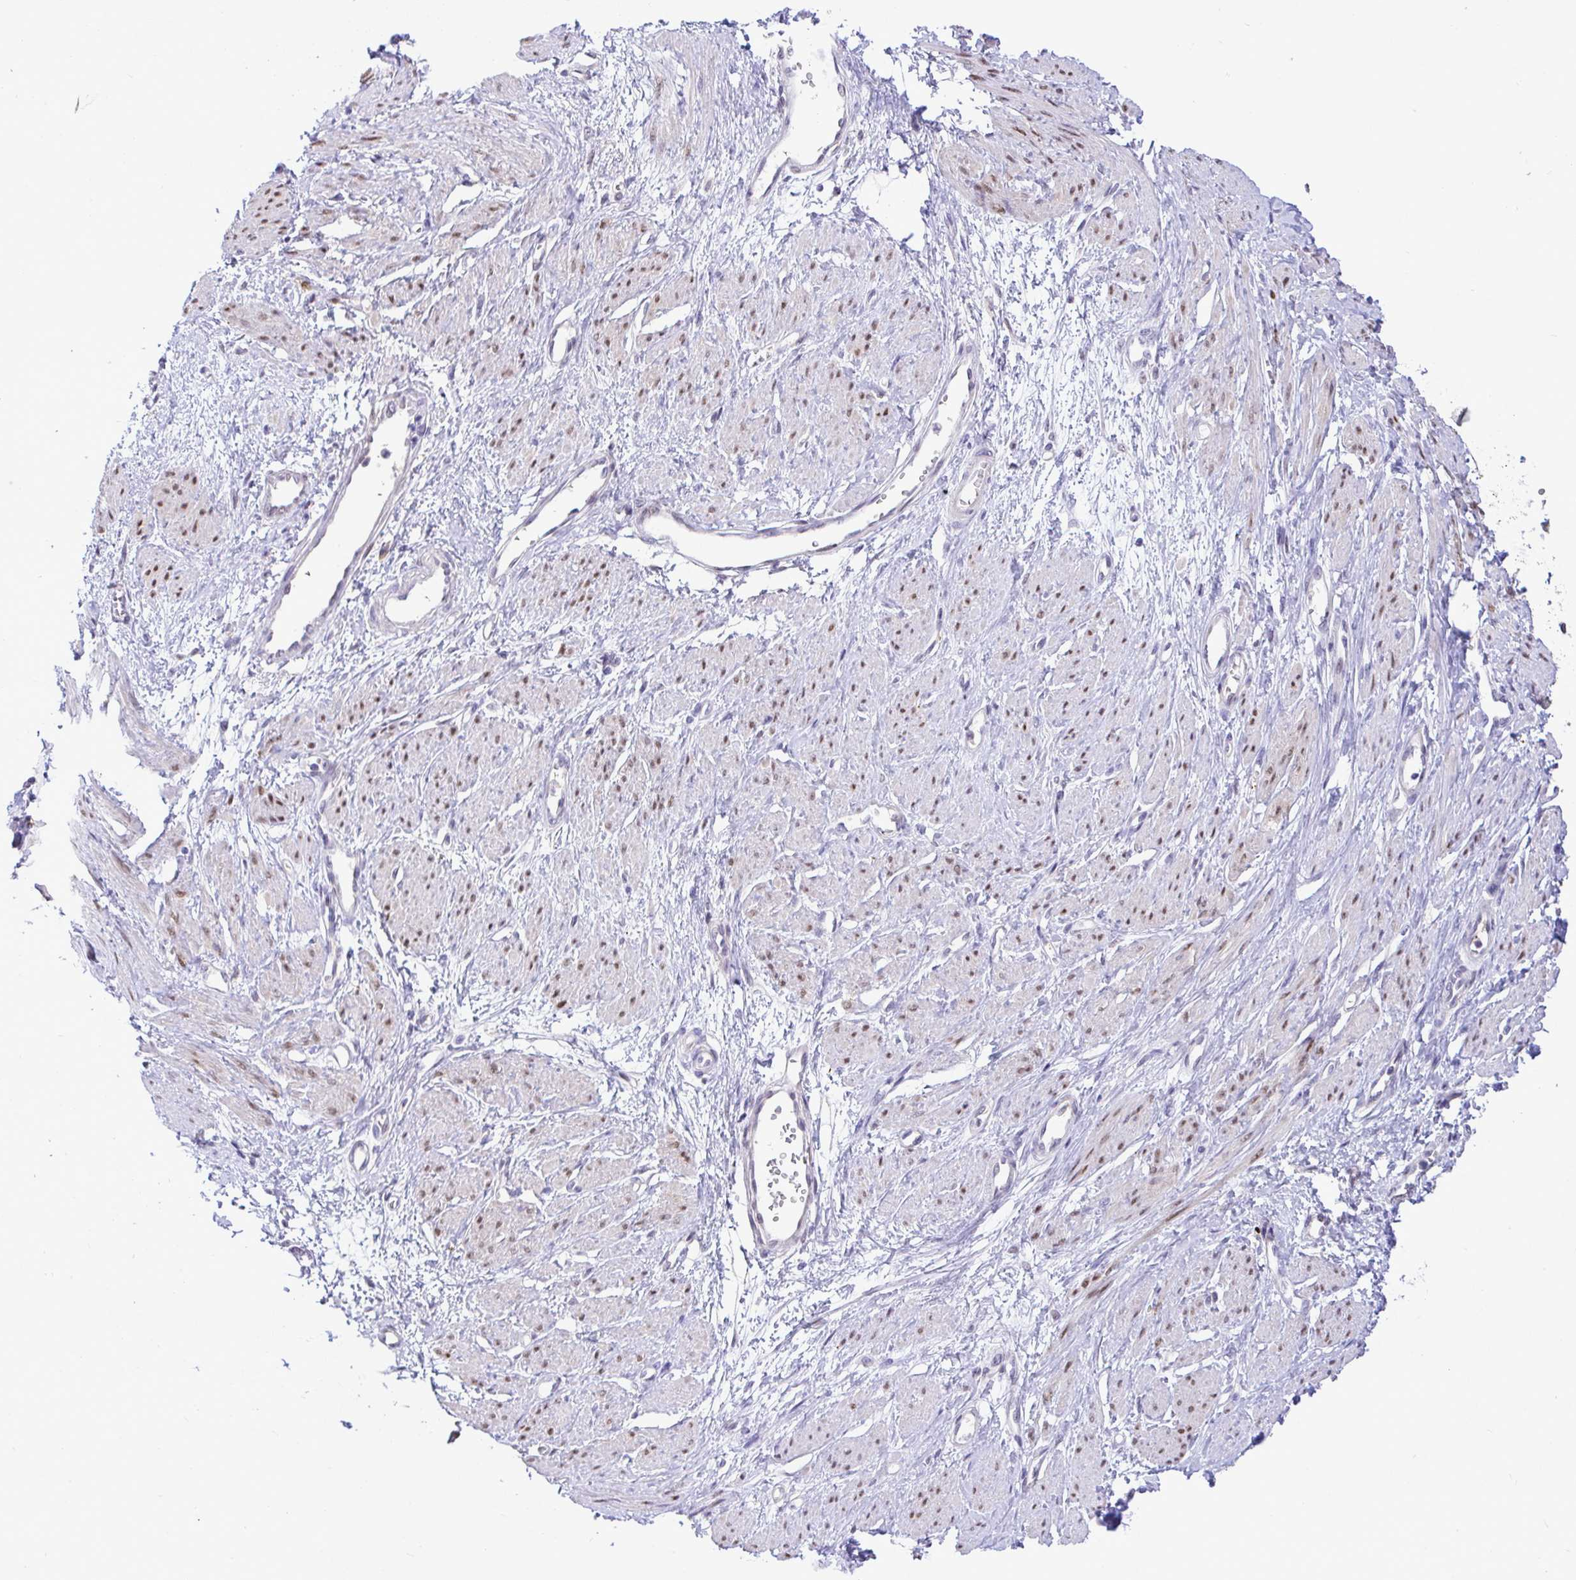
{"staining": {"intensity": "weak", "quantity": "<25%", "location": "nuclear"}, "tissue": "smooth muscle", "cell_type": "Smooth muscle cells", "image_type": "normal", "snomed": [{"axis": "morphology", "description": "Normal tissue, NOS"}, {"axis": "topography", "description": "Smooth muscle"}, {"axis": "topography", "description": "Uterus"}], "caption": "The immunohistochemistry (IHC) photomicrograph has no significant positivity in smooth muscle cells of smooth muscle.", "gene": "ZNF485", "patient": {"sex": "female", "age": 39}}